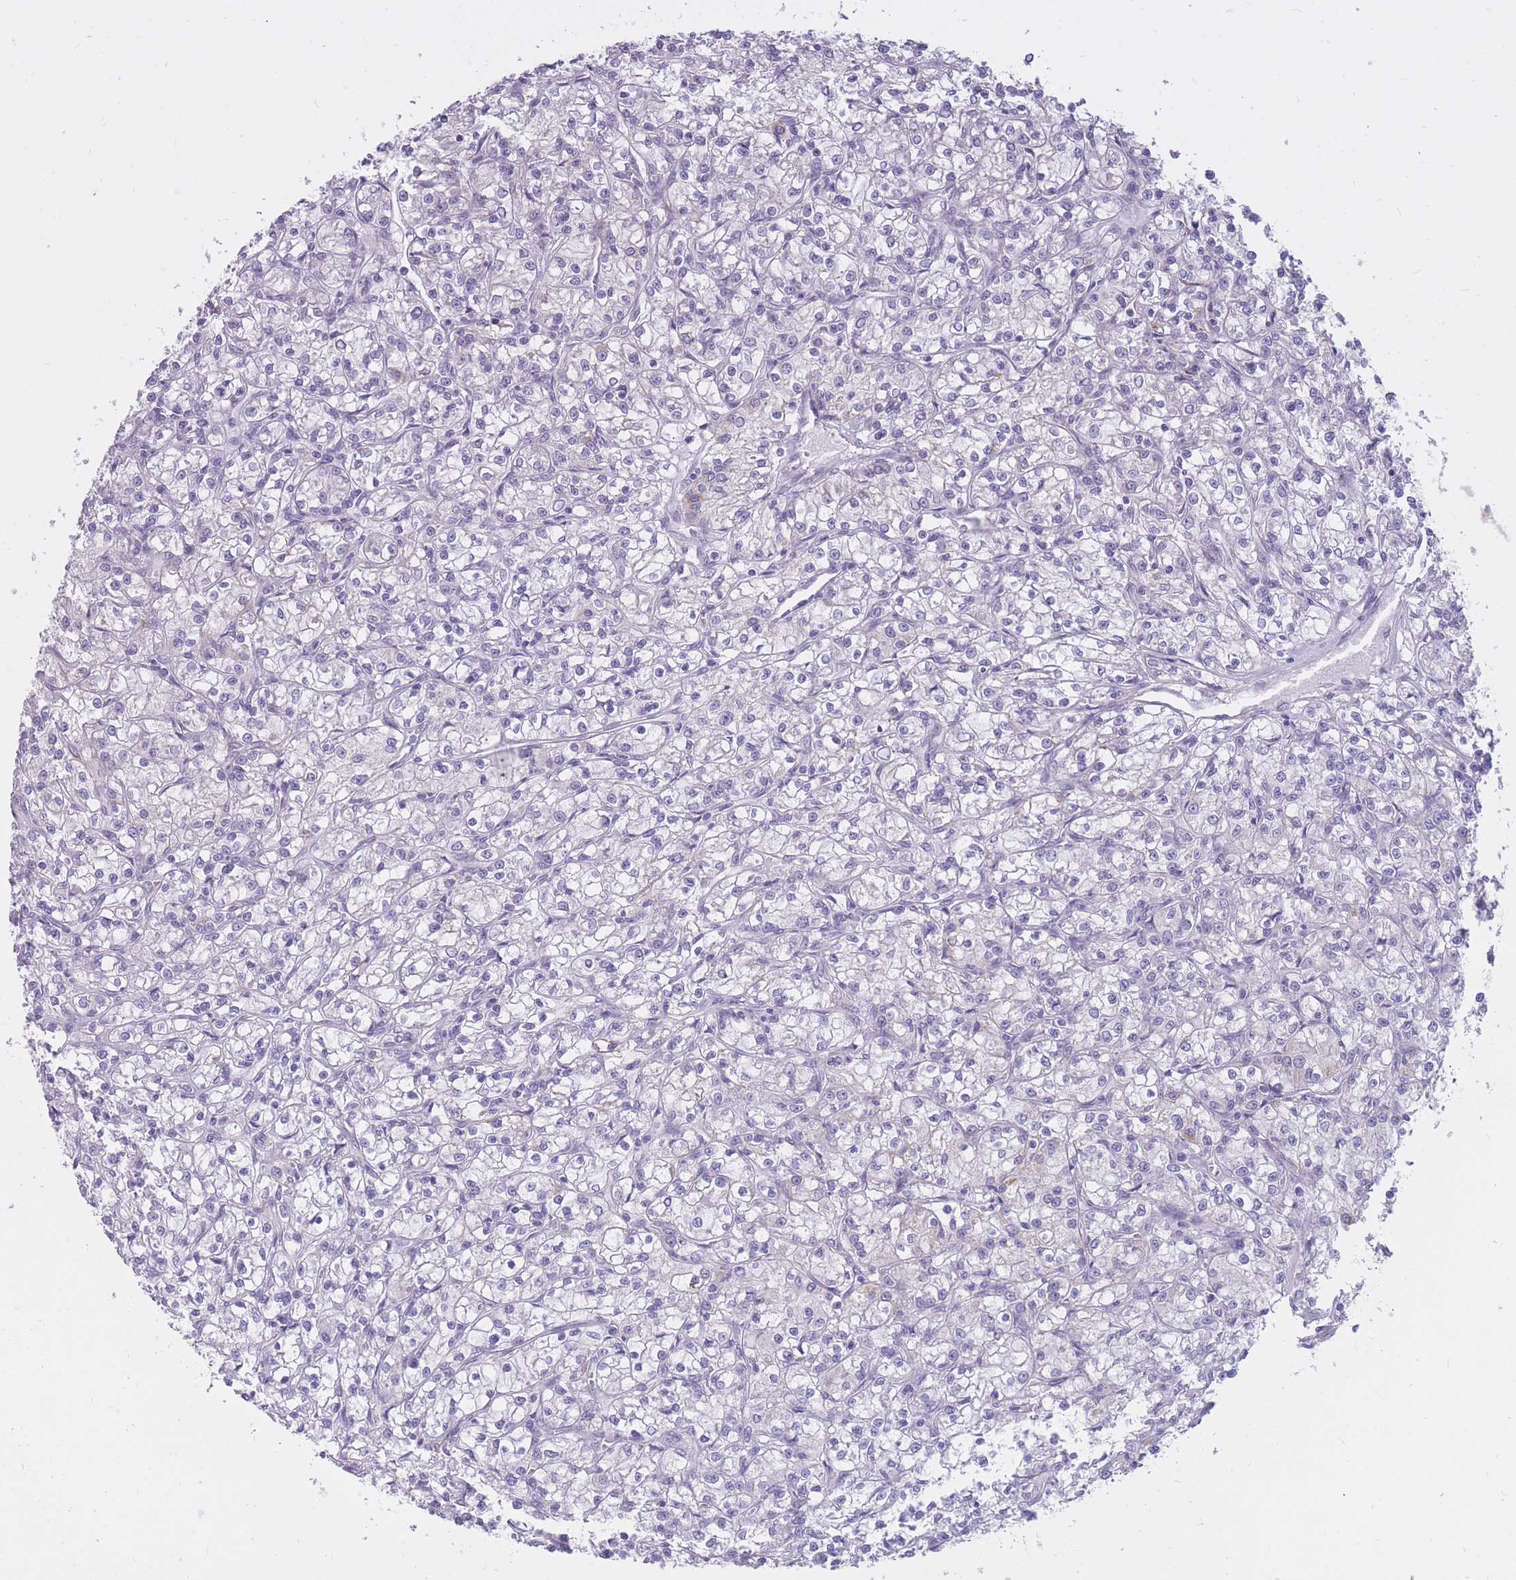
{"staining": {"intensity": "negative", "quantity": "none", "location": "none"}, "tissue": "renal cancer", "cell_type": "Tumor cells", "image_type": "cancer", "snomed": [{"axis": "morphology", "description": "Adenocarcinoma, NOS"}, {"axis": "topography", "description": "Kidney"}], "caption": "DAB (3,3'-diaminobenzidine) immunohistochemical staining of human renal cancer (adenocarcinoma) demonstrates no significant staining in tumor cells.", "gene": "RNF170", "patient": {"sex": "female", "age": 59}}